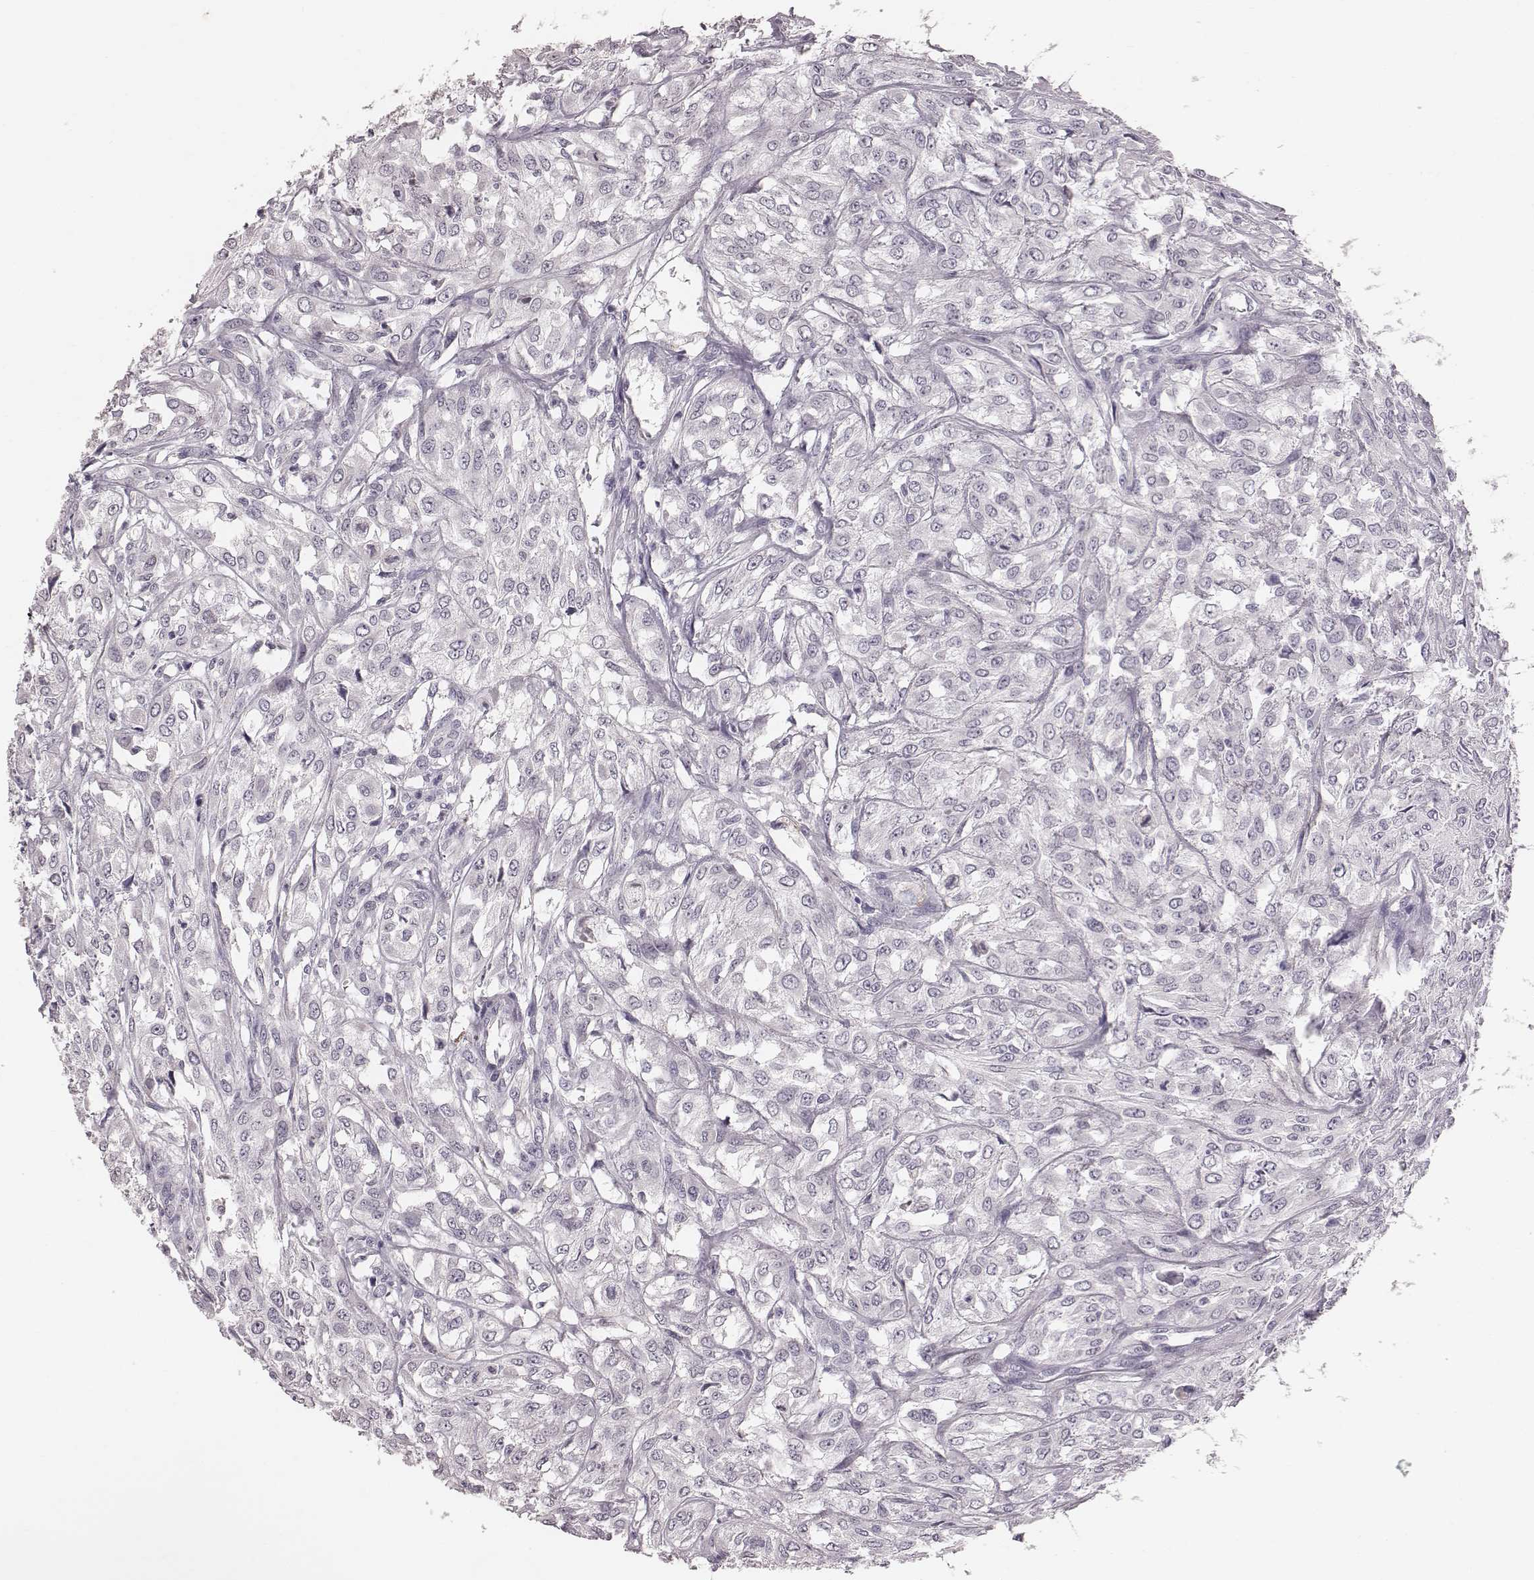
{"staining": {"intensity": "negative", "quantity": "none", "location": "none"}, "tissue": "urothelial cancer", "cell_type": "Tumor cells", "image_type": "cancer", "snomed": [{"axis": "morphology", "description": "Urothelial carcinoma, High grade"}, {"axis": "topography", "description": "Urinary bladder"}], "caption": "This is an immunohistochemistry (IHC) image of urothelial cancer. There is no staining in tumor cells.", "gene": "CFTR", "patient": {"sex": "male", "age": 67}}